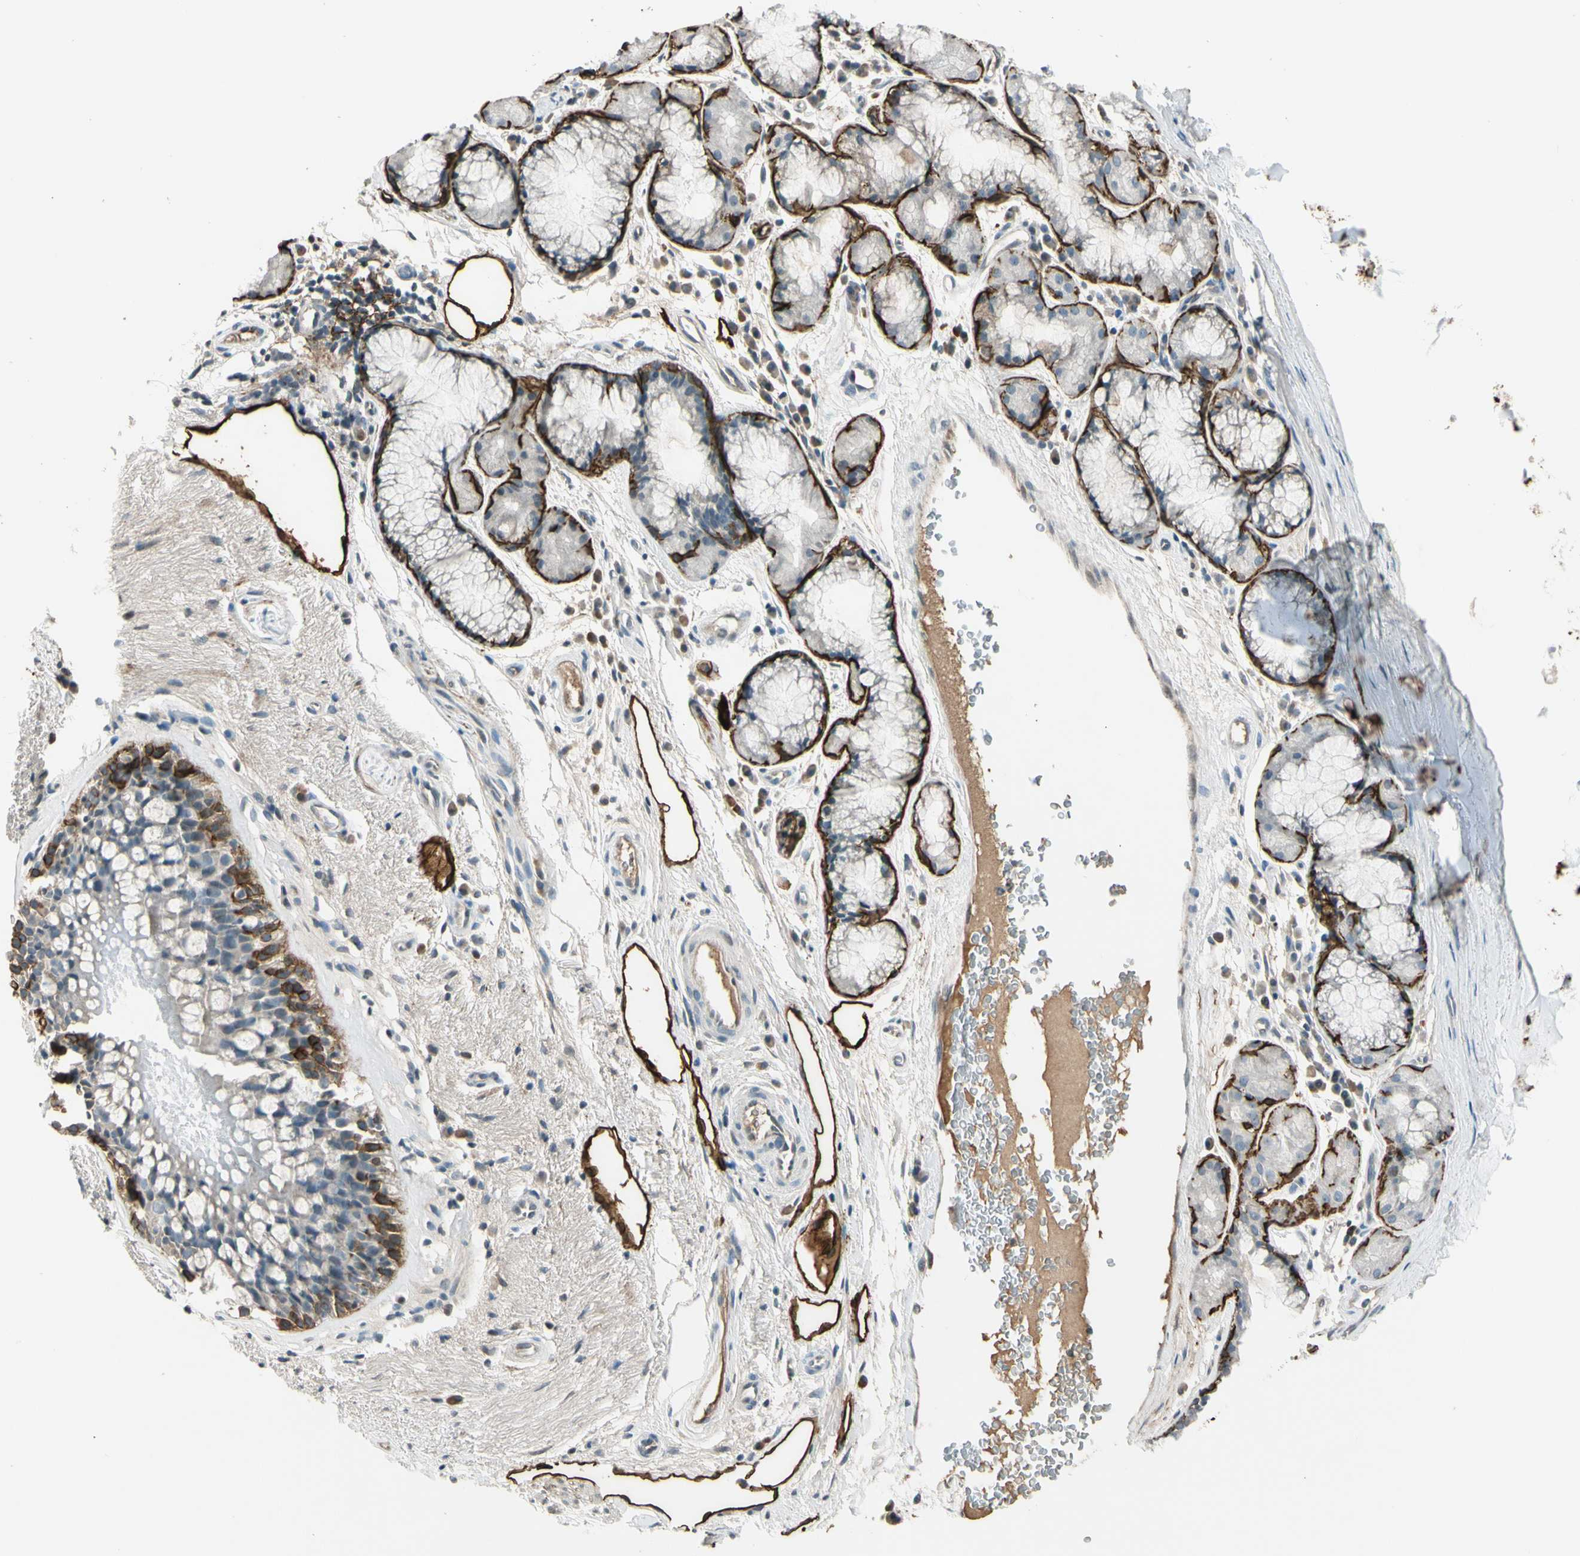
{"staining": {"intensity": "strong", "quantity": "<25%", "location": "cytoplasmic/membranous"}, "tissue": "bronchus", "cell_type": "Respiratory epithelial cells", "image_type": "normal", "snomed": [{"axis": "morphology", "description": "Normal tissue, NOS"}, {"axis": "topography", "description": "Bronchus"}], "caption": "Immunohistochemistry (IHC) of normal bronchus displays medium levels of strong cytoplasmic/membranous positivity in about <25% of respiratory epithelial cells.", "gene": "PDPN", "patient": {"sex": "female", "age": 54}}